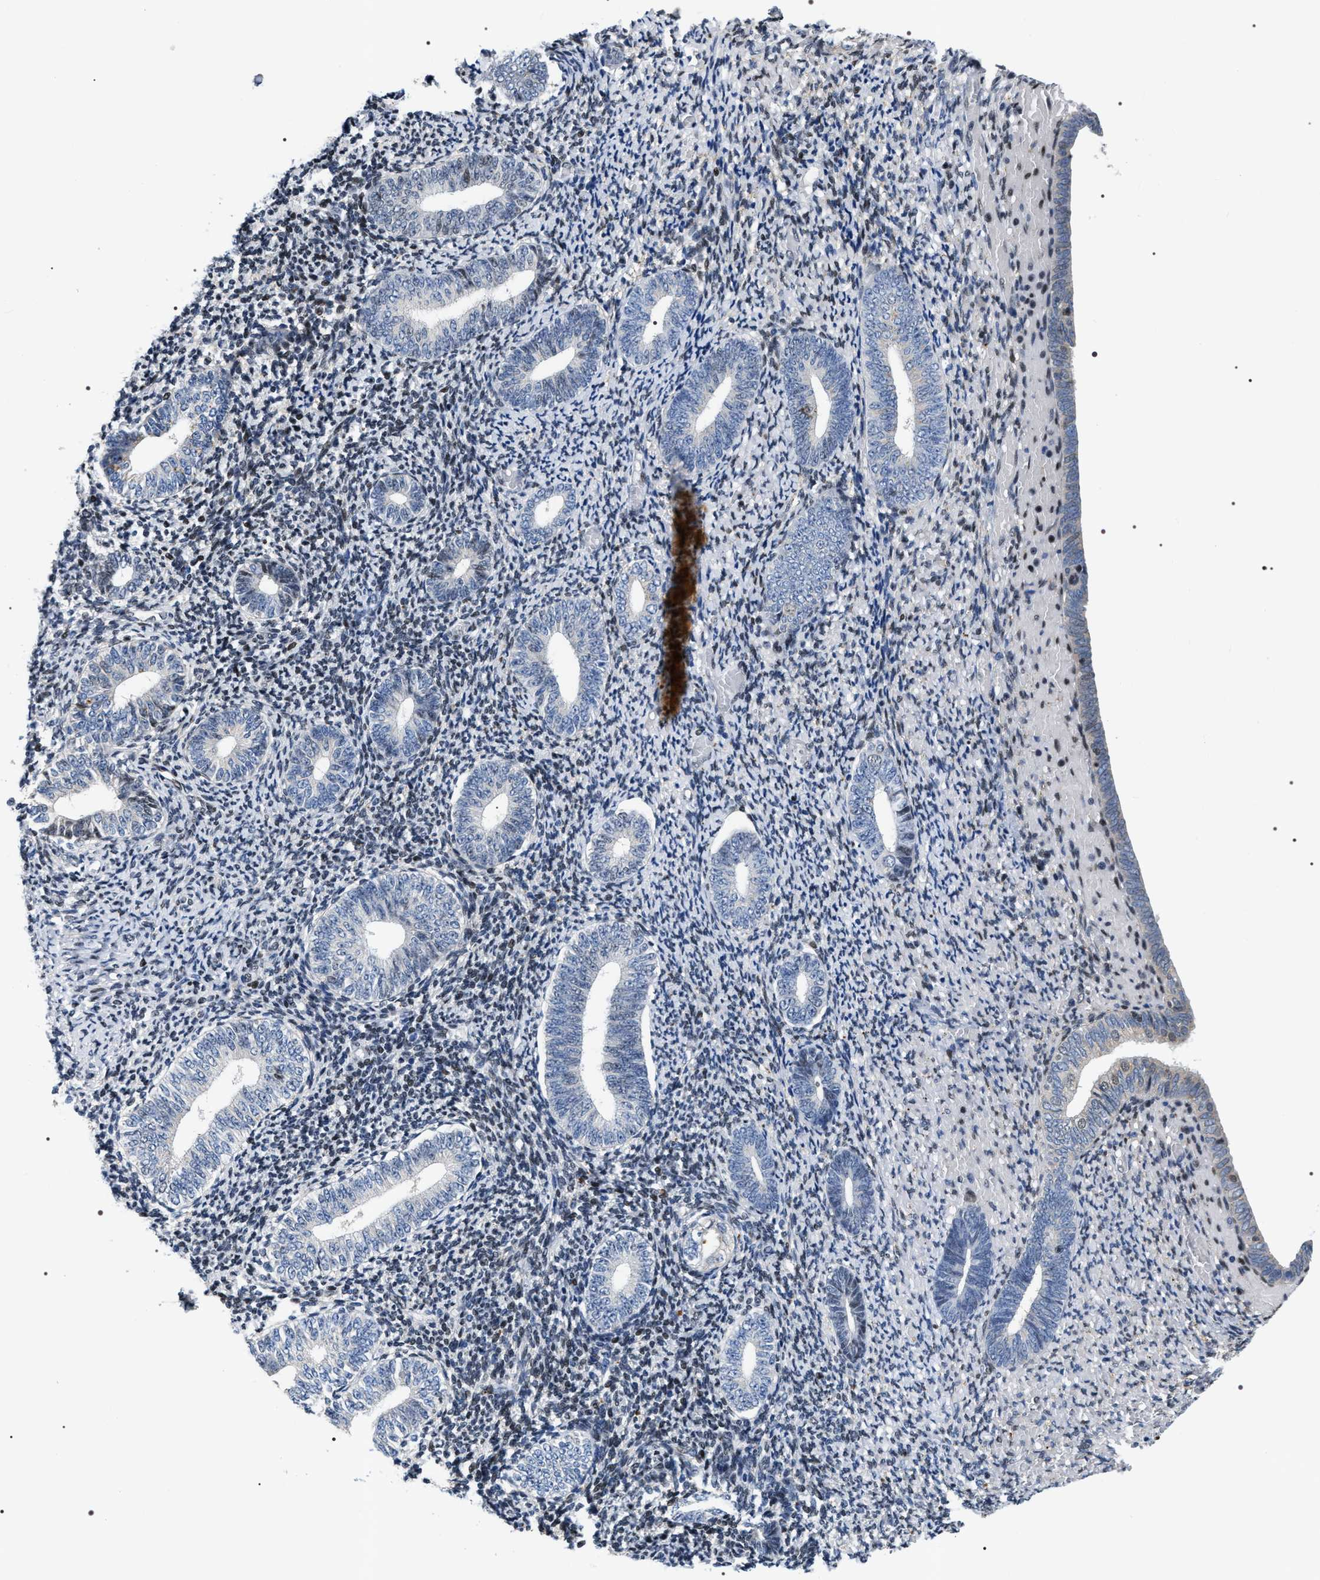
{"staining": {"intensity": "weak", "quantity": "<25%", "location": "nuclear"}, "tissue": "endometrium", "cell_type": "Cells in endometrial stroma", "image_type": "normal", "snomed": [{"axis": "morphology", "description": "Normal tissue, NOS"}, {"axis": "topography", "description": "Endometrium"}], "caption": "This is an immunohistochemistry image of benign endometrium. There is no expression in cells in endometrial stroma.", "gene": "C7orf25", "patient": {"sex": "female", "age": 66}}